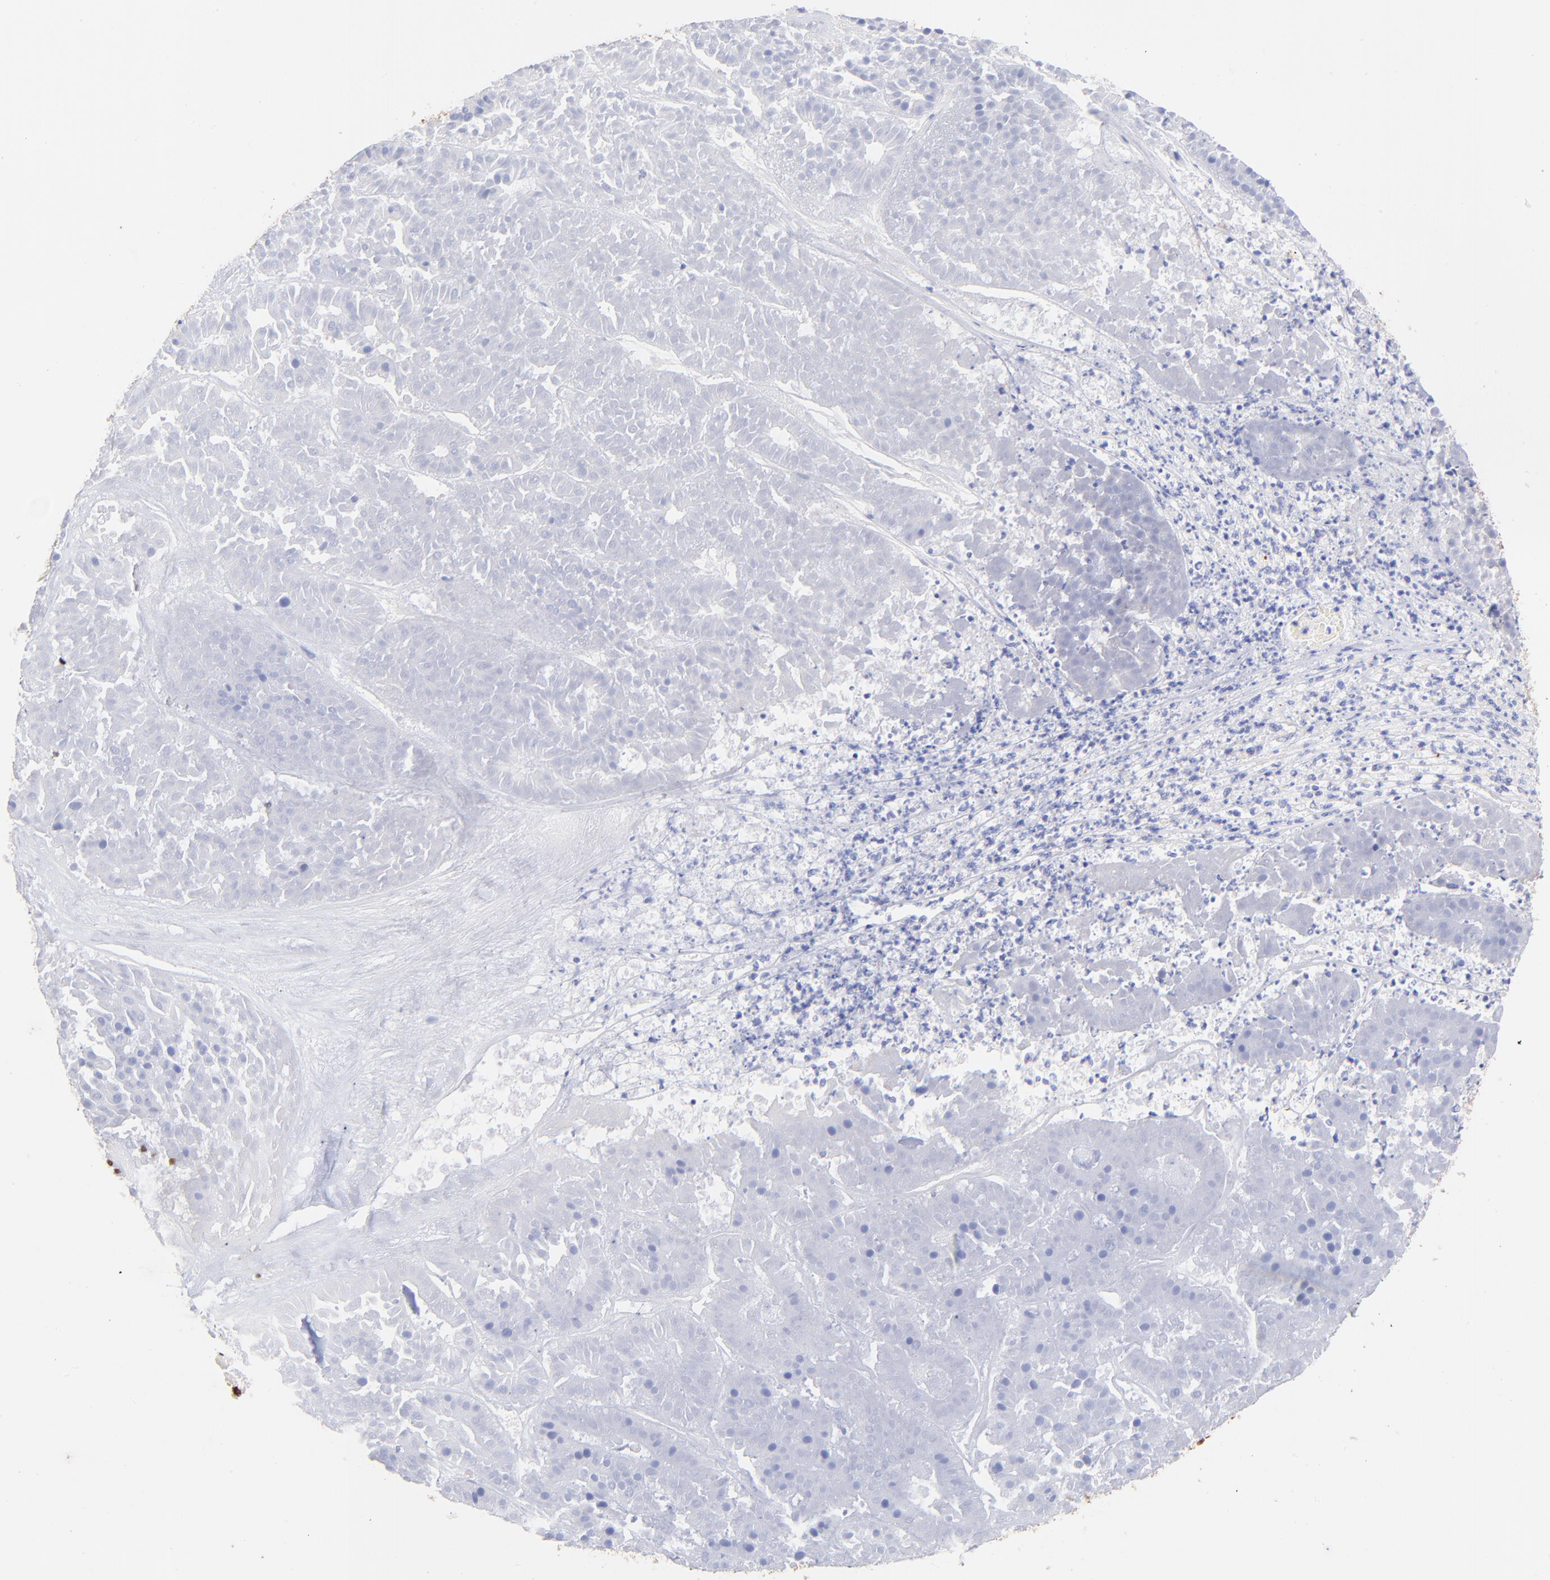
{"staining": {"intensity": "negative", "quantity": "none", "location": "none"}, "tissue": "pancreatic cancer", "cell_type": "Tumor cells", "image_type": "cancer", "snomed": [{"axis": "morphology", "description": "Adenocarcinoma, NOS"}, {"axis": "topography", "description": "Pancreas"}], "caption": "The micrograph exhibits no staining of tumor cells in pancreatic adenocarcinoma.", "gene": "RPL30", "patient": {"sex": "male", "age": 50}}